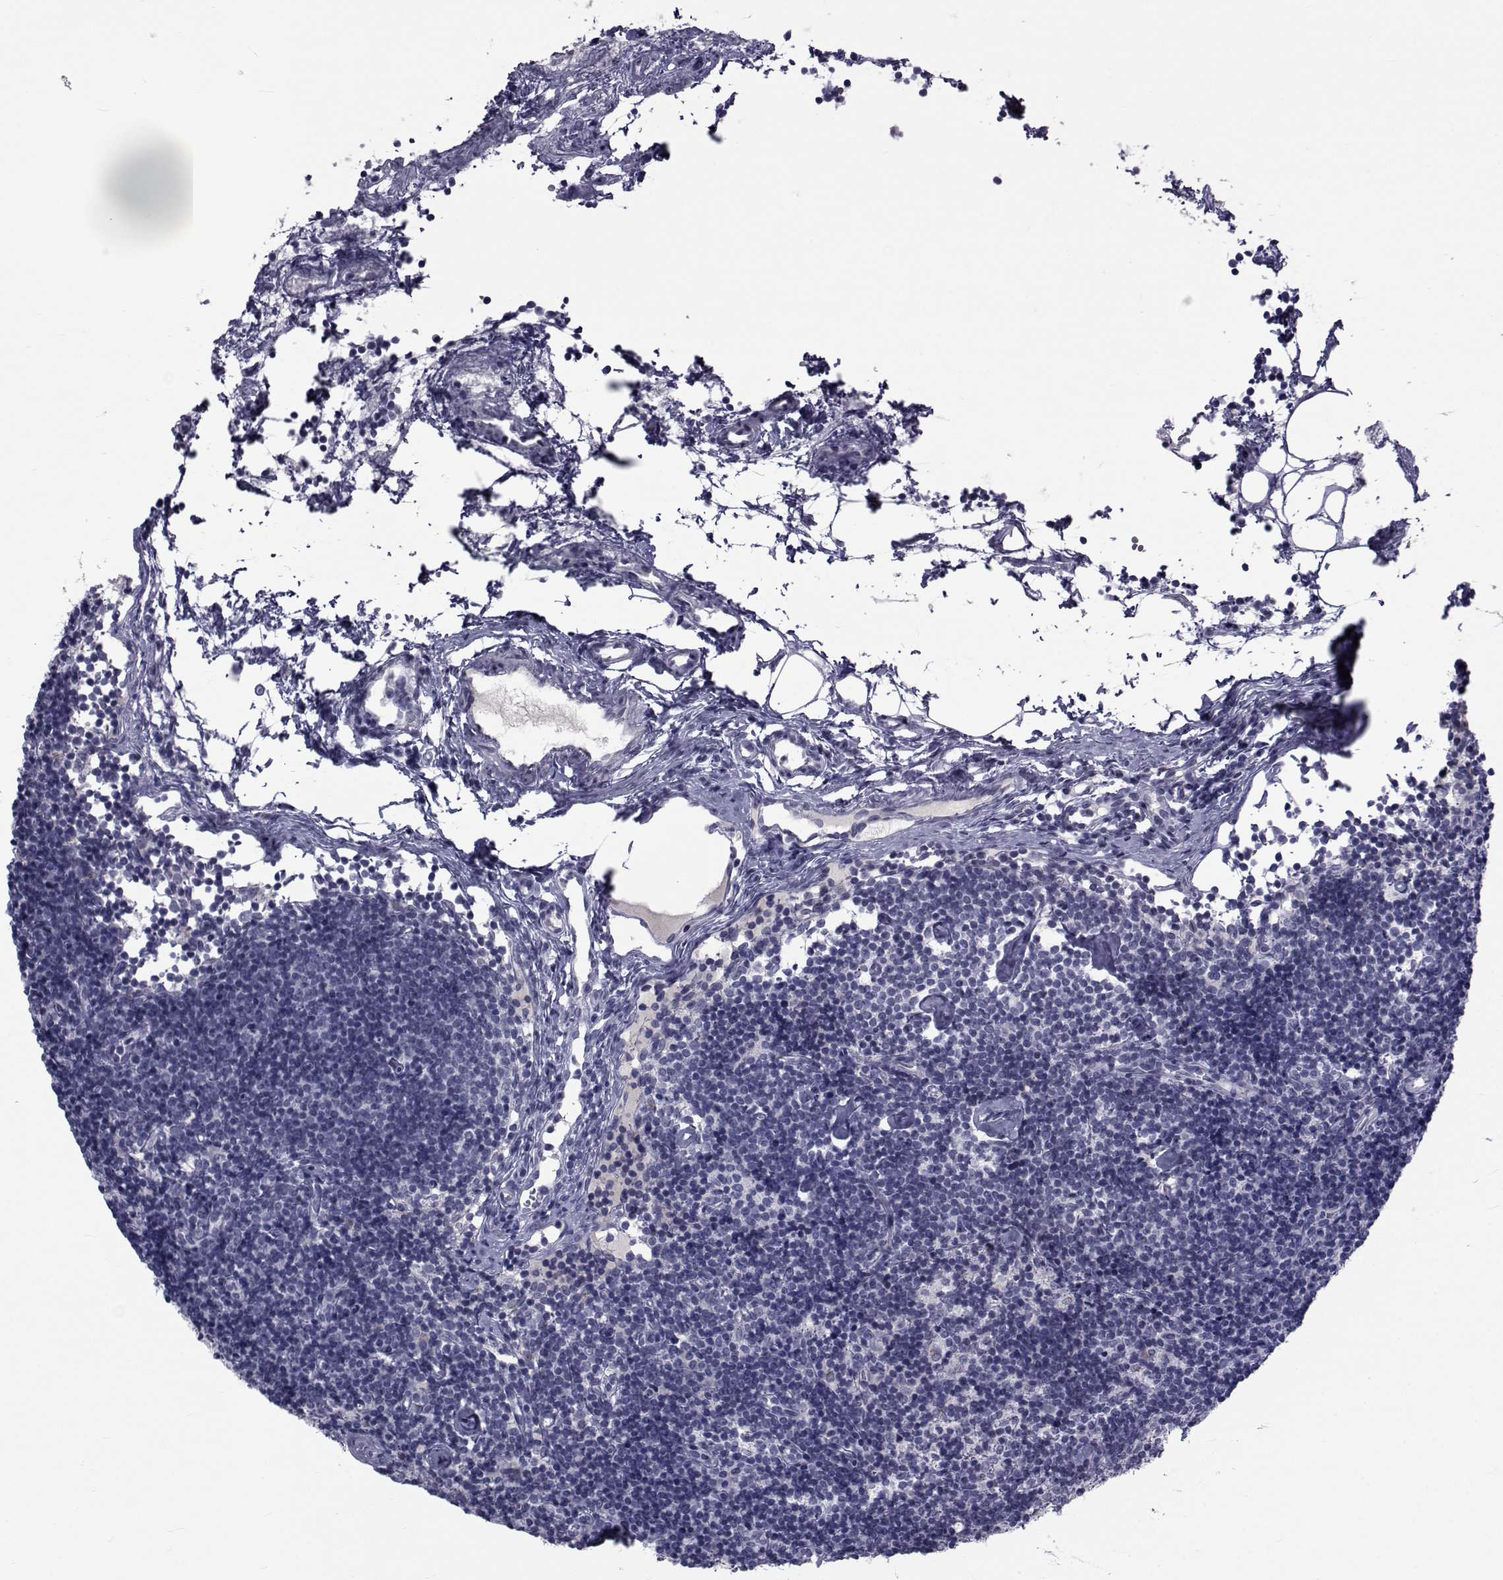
{"staining": {"intensity": "negative", "quantity": "none", "location": "none"}, "tissue": "lymph node", "cell_type": "Germinal center cells", "image_type": "normal", "snomed": [{"axis": "morphology", "description": "Normal tissue, NOS"}, {"axis": "topography", "description": "Lymph node"}], "caption": "High power microscopy photomicrograph of an immunohistochemistry micrograph of unremarkable lymph node, revealing no significant staining in germinal center cells.", "gene": "PAX2", "patient": {"sex": "female", "age": 42}}